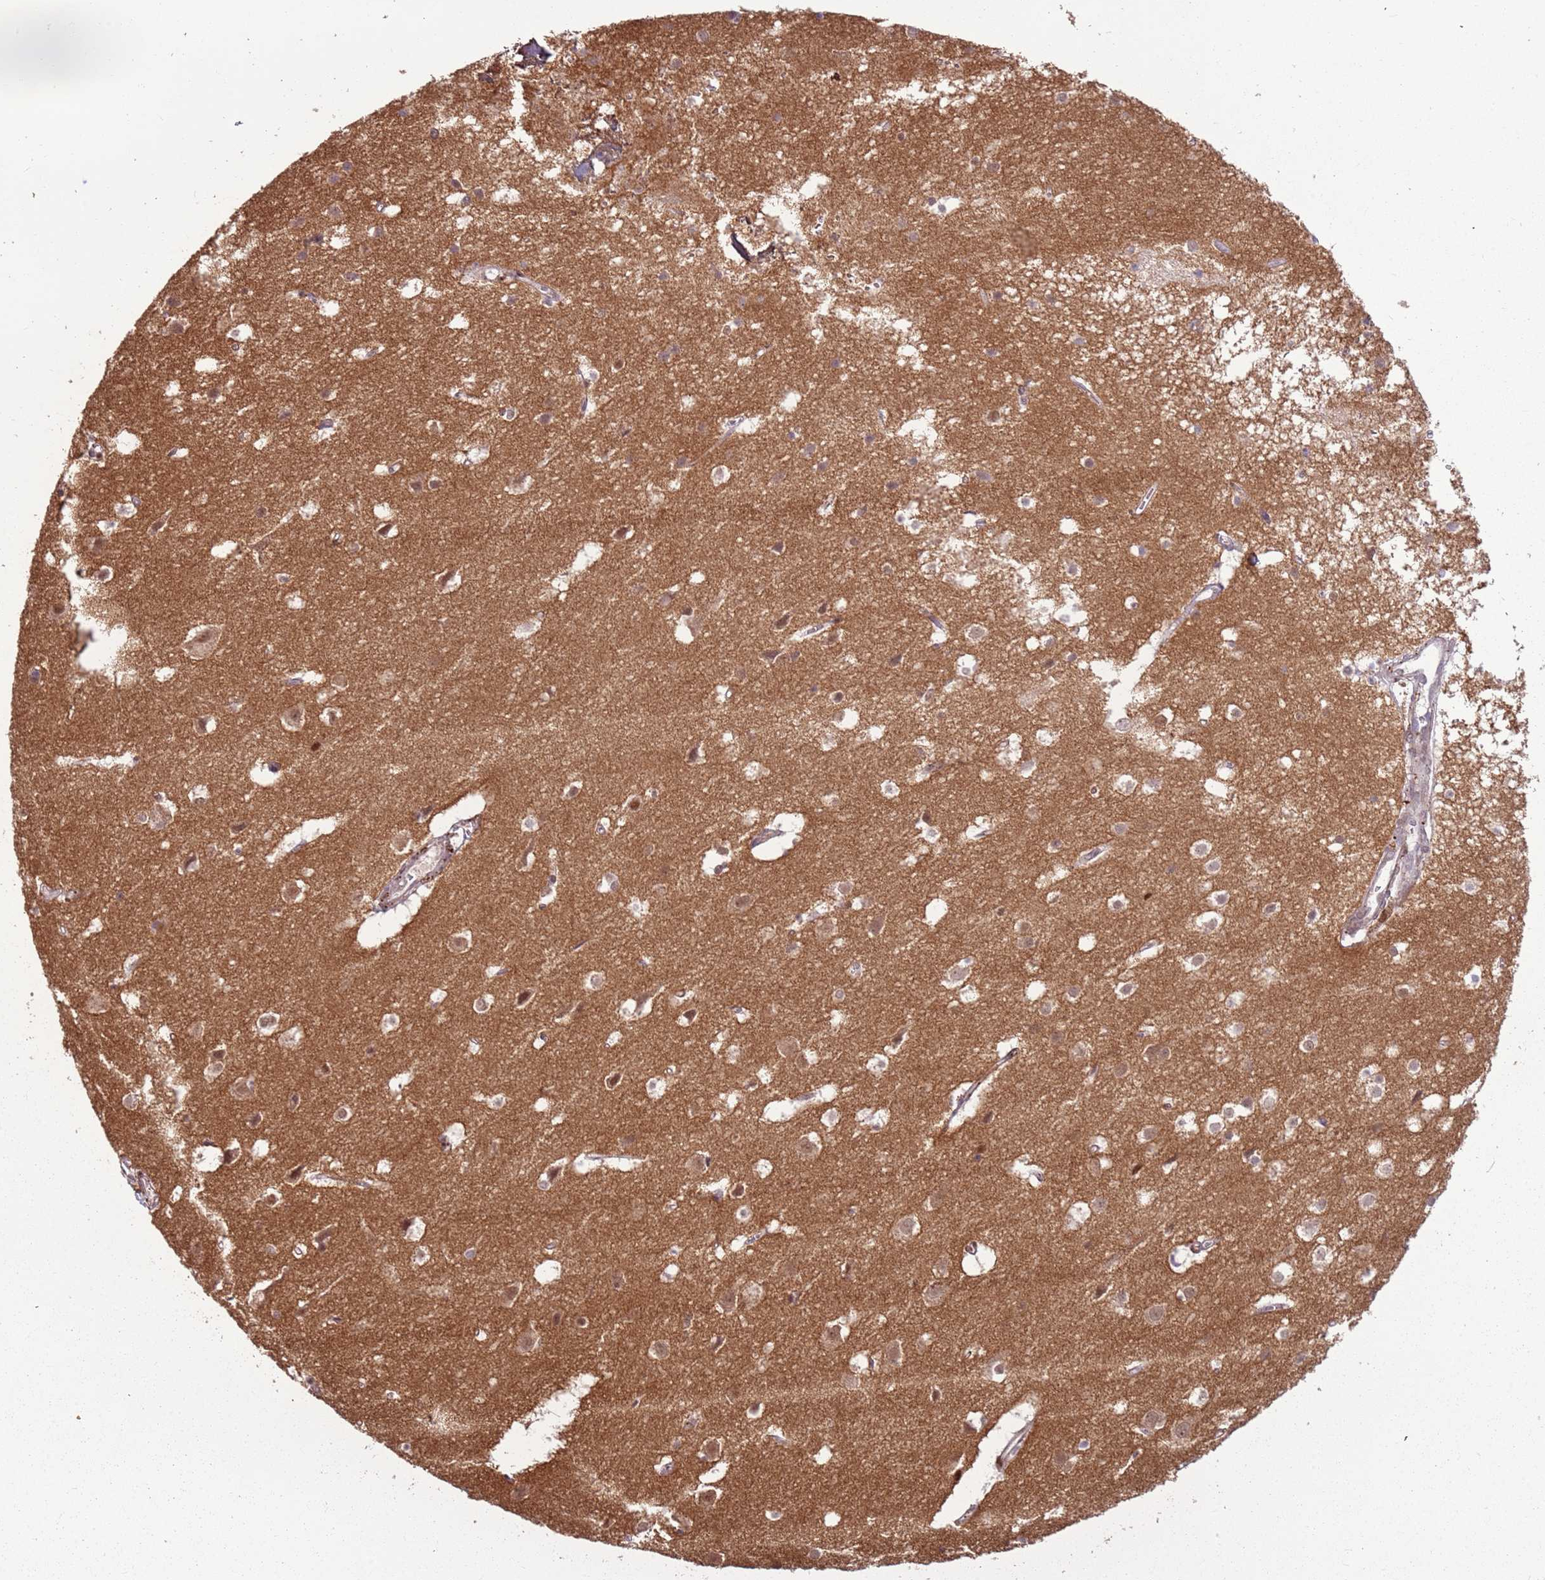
{"staining": {"intensity": "weak", "quantity": ">75%", "location": "cytoplasmic/membranous"}, "tissue": "cerebral cortex", "cell_type": "Endothelial cells", "image_type": "normal", "snomed": [{"axis": "morphology", "description": "Normal tissue, NOS"}, {"axis": "topography", "description": "Cerebral cortex"}], "caption": "A photomicrograph of cerebral cortex stained for a protein reveals weak cytoplasmic/membranous brown staining in endothelial cells. The staining is performed using DAB brown chromogen to label protein expression. The nuclei are counter-stained blue using hematoxylin.", "gene": "POLR3H", "patient": {"sex": "male", "age": 54}}